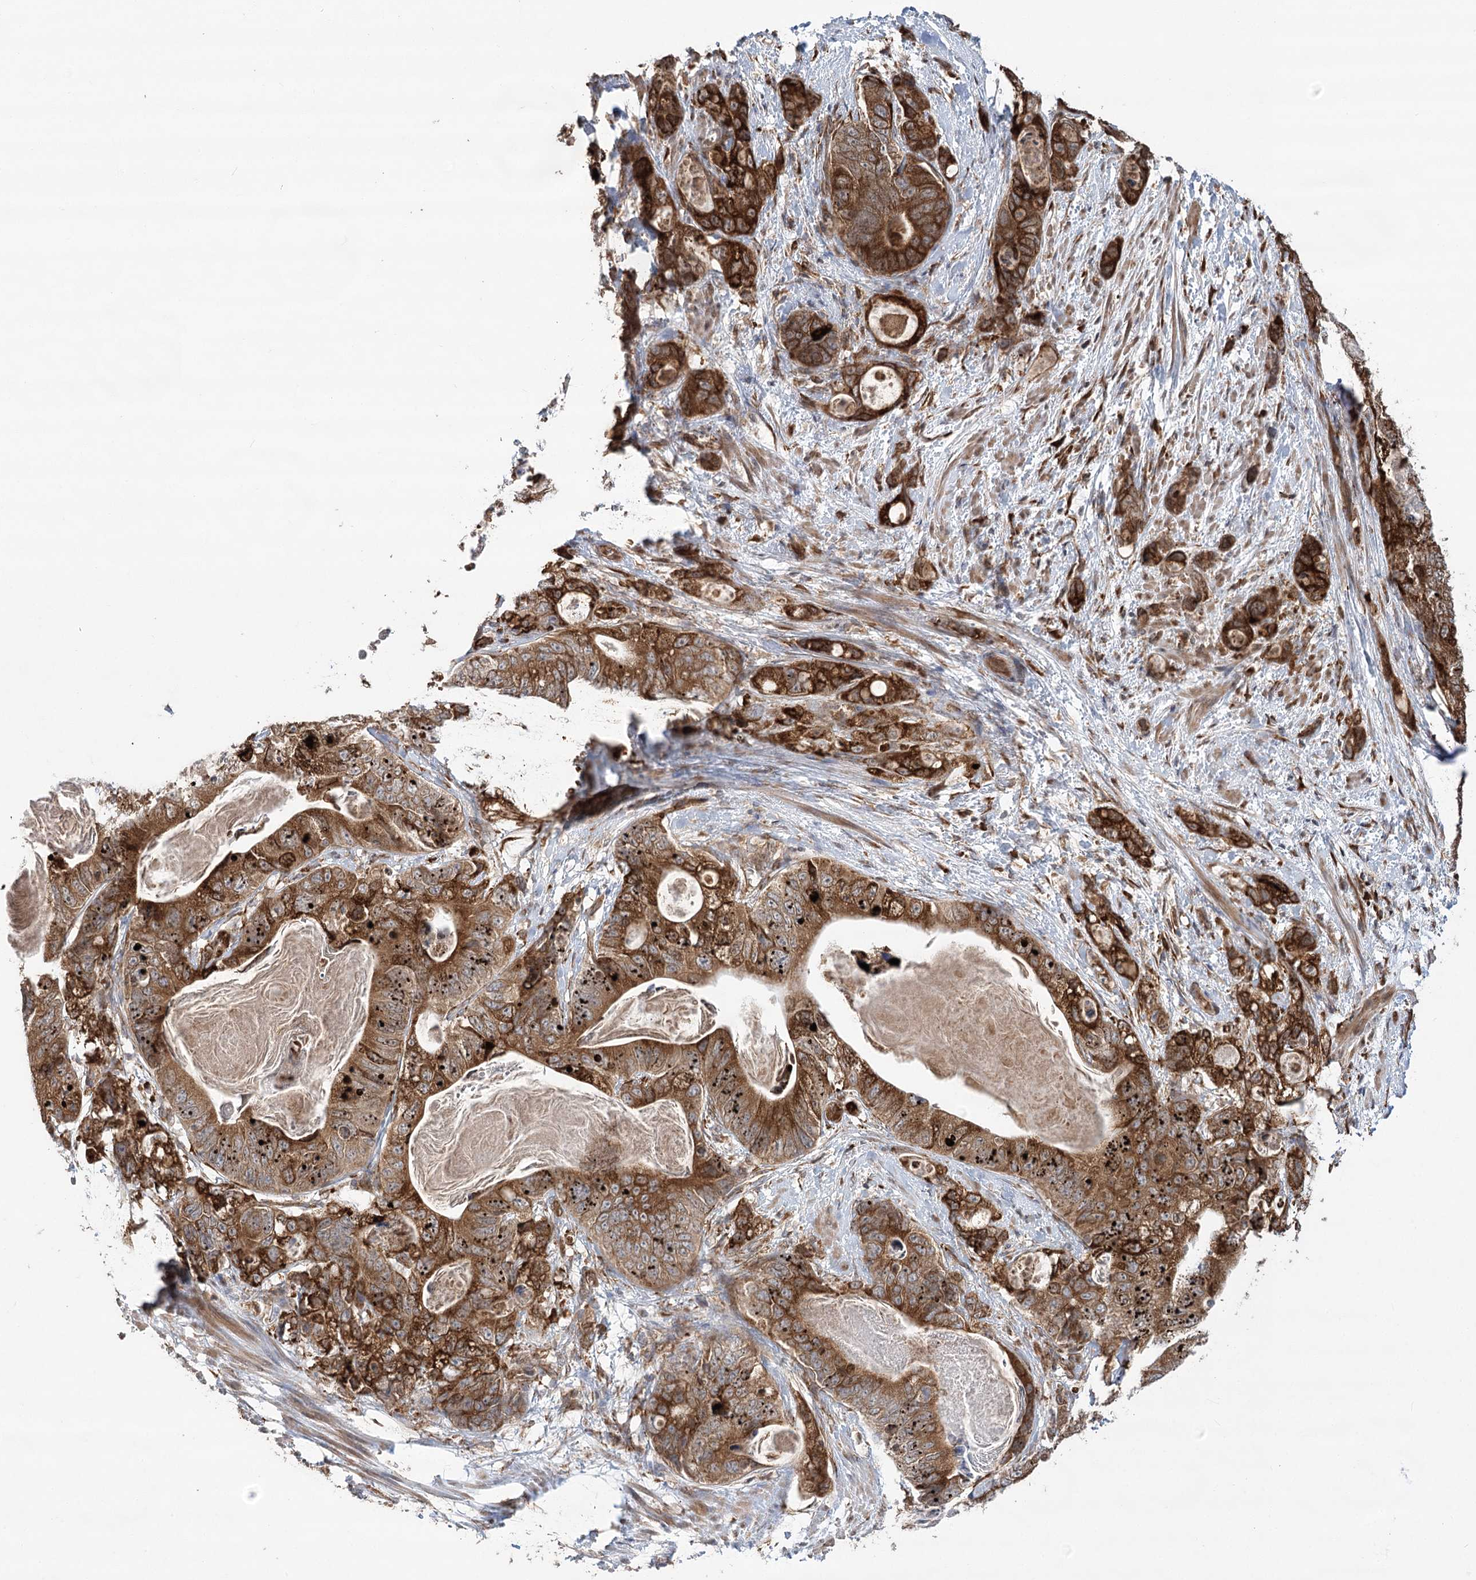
{"staining": {"intensity": "strong", "quantity": ">75%", "location": "cytoplasmic/membranous"}, "tissue": "stomach cancer", "cell_type": "Tumor cells", "image_type": "cancer", "snomed": [{"axis": "morphology", "description": "Normal tissue, NOS"}, {"axis": "morphology", "description": "Adenocarcinoma, NOS"}, {"axis": "topography", "description": "Stomach"}], "caption": "This histopathology image exhibits IHC staining of stomach cancer, with high strong cytoplasmic/membranous staining in about >75% of tumor cells.", "gene": "DNAJB14", "patient": {"sex": "female", "age": 89}}